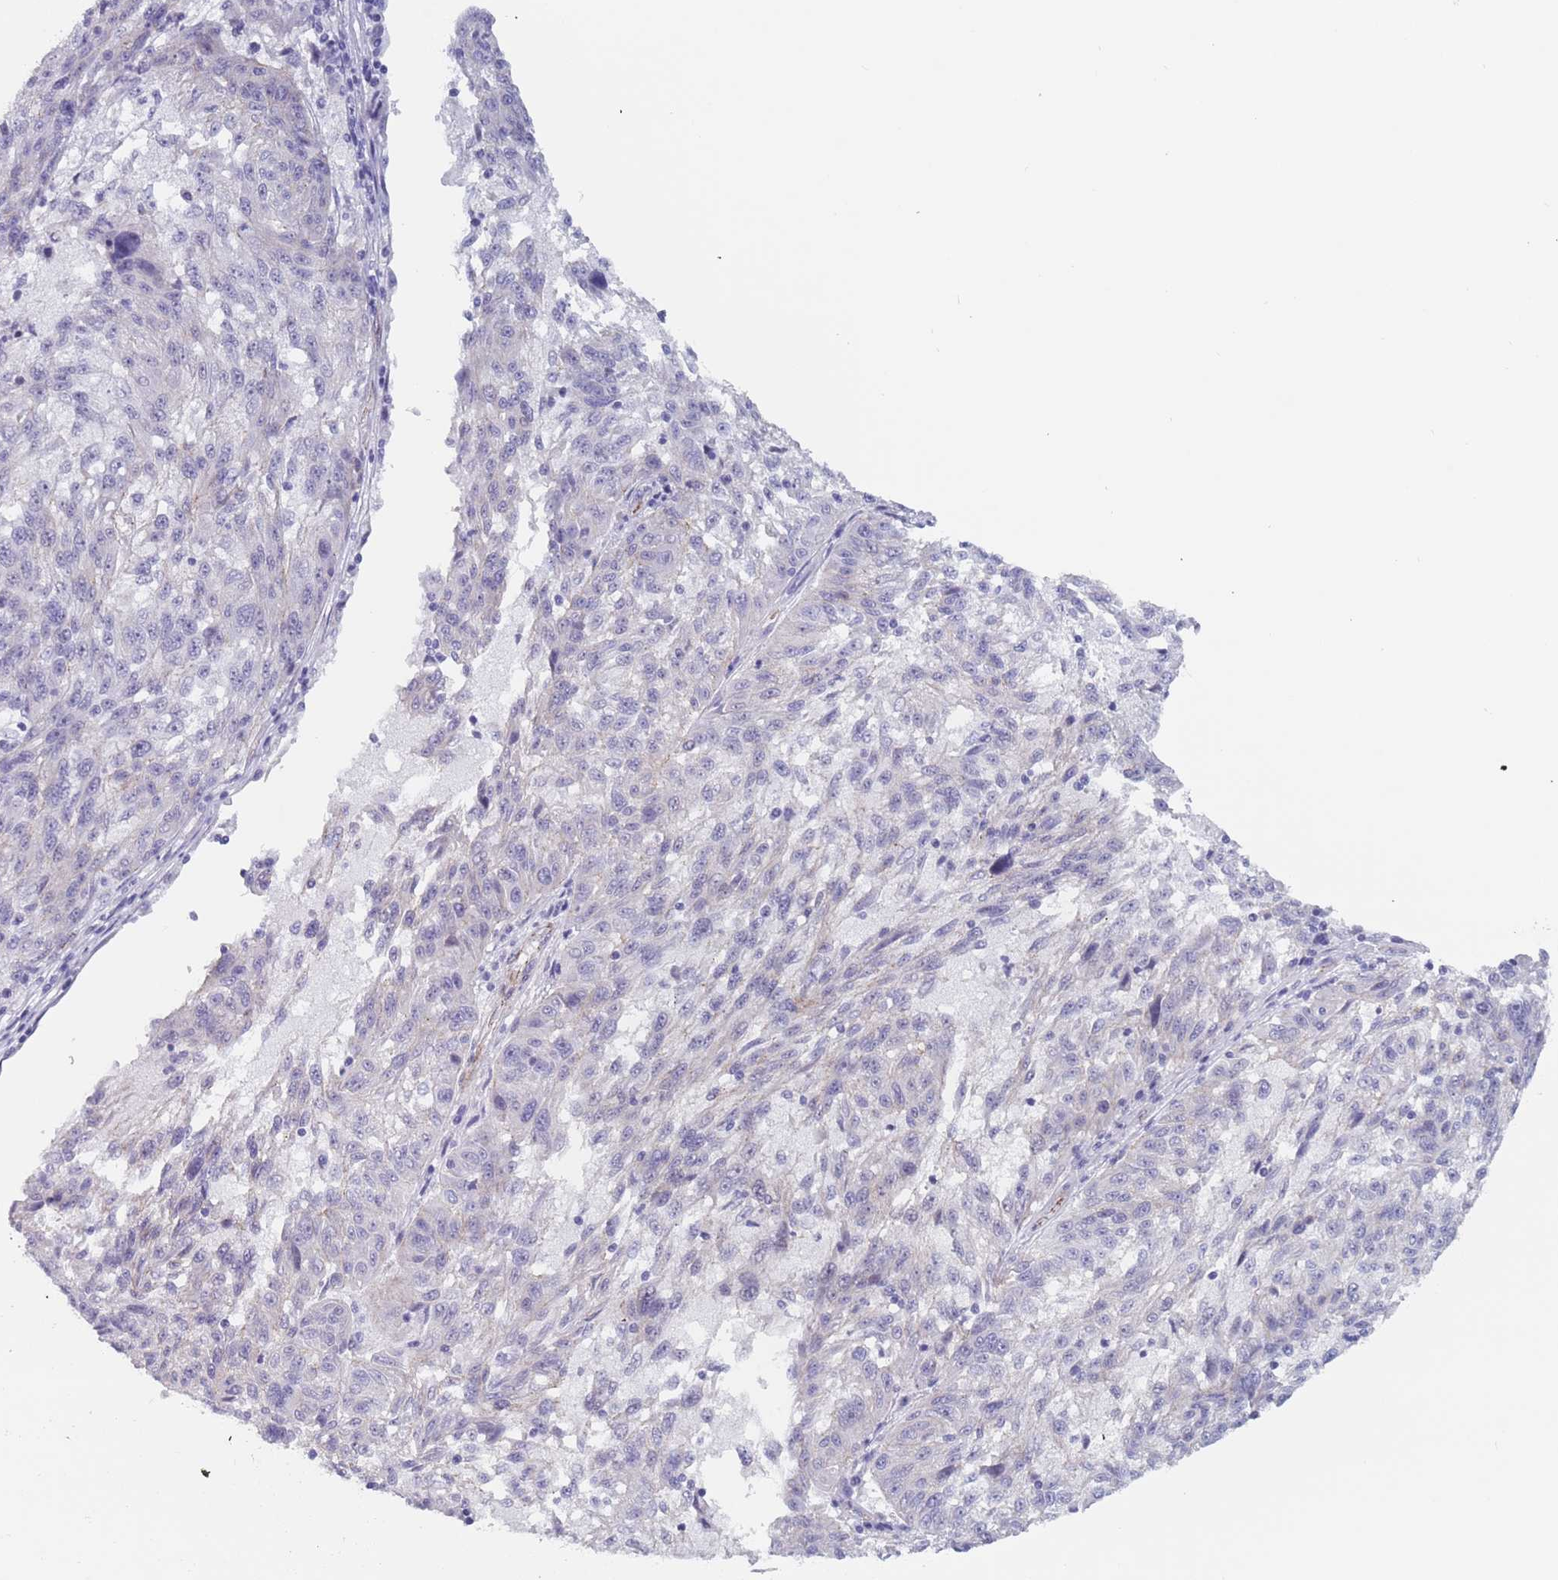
{"staining": {"intensity": "negative", "quantity": "none", "location": "none"}, "tissue": "melanoma", "cell_type": "Tumor cells", "image_type": "cancer", "snomed": [{"axis": "morphology", "description": "Malignant melanoma, NOS"}, {"axis": "topography", "description": "Skin"}], "caption": "Melanoma stained for a protein using immunohistochemistry reveals no expression tumor cells.", "gene": "OR5A2", "patient": {"sex": "male", "age": 53}}